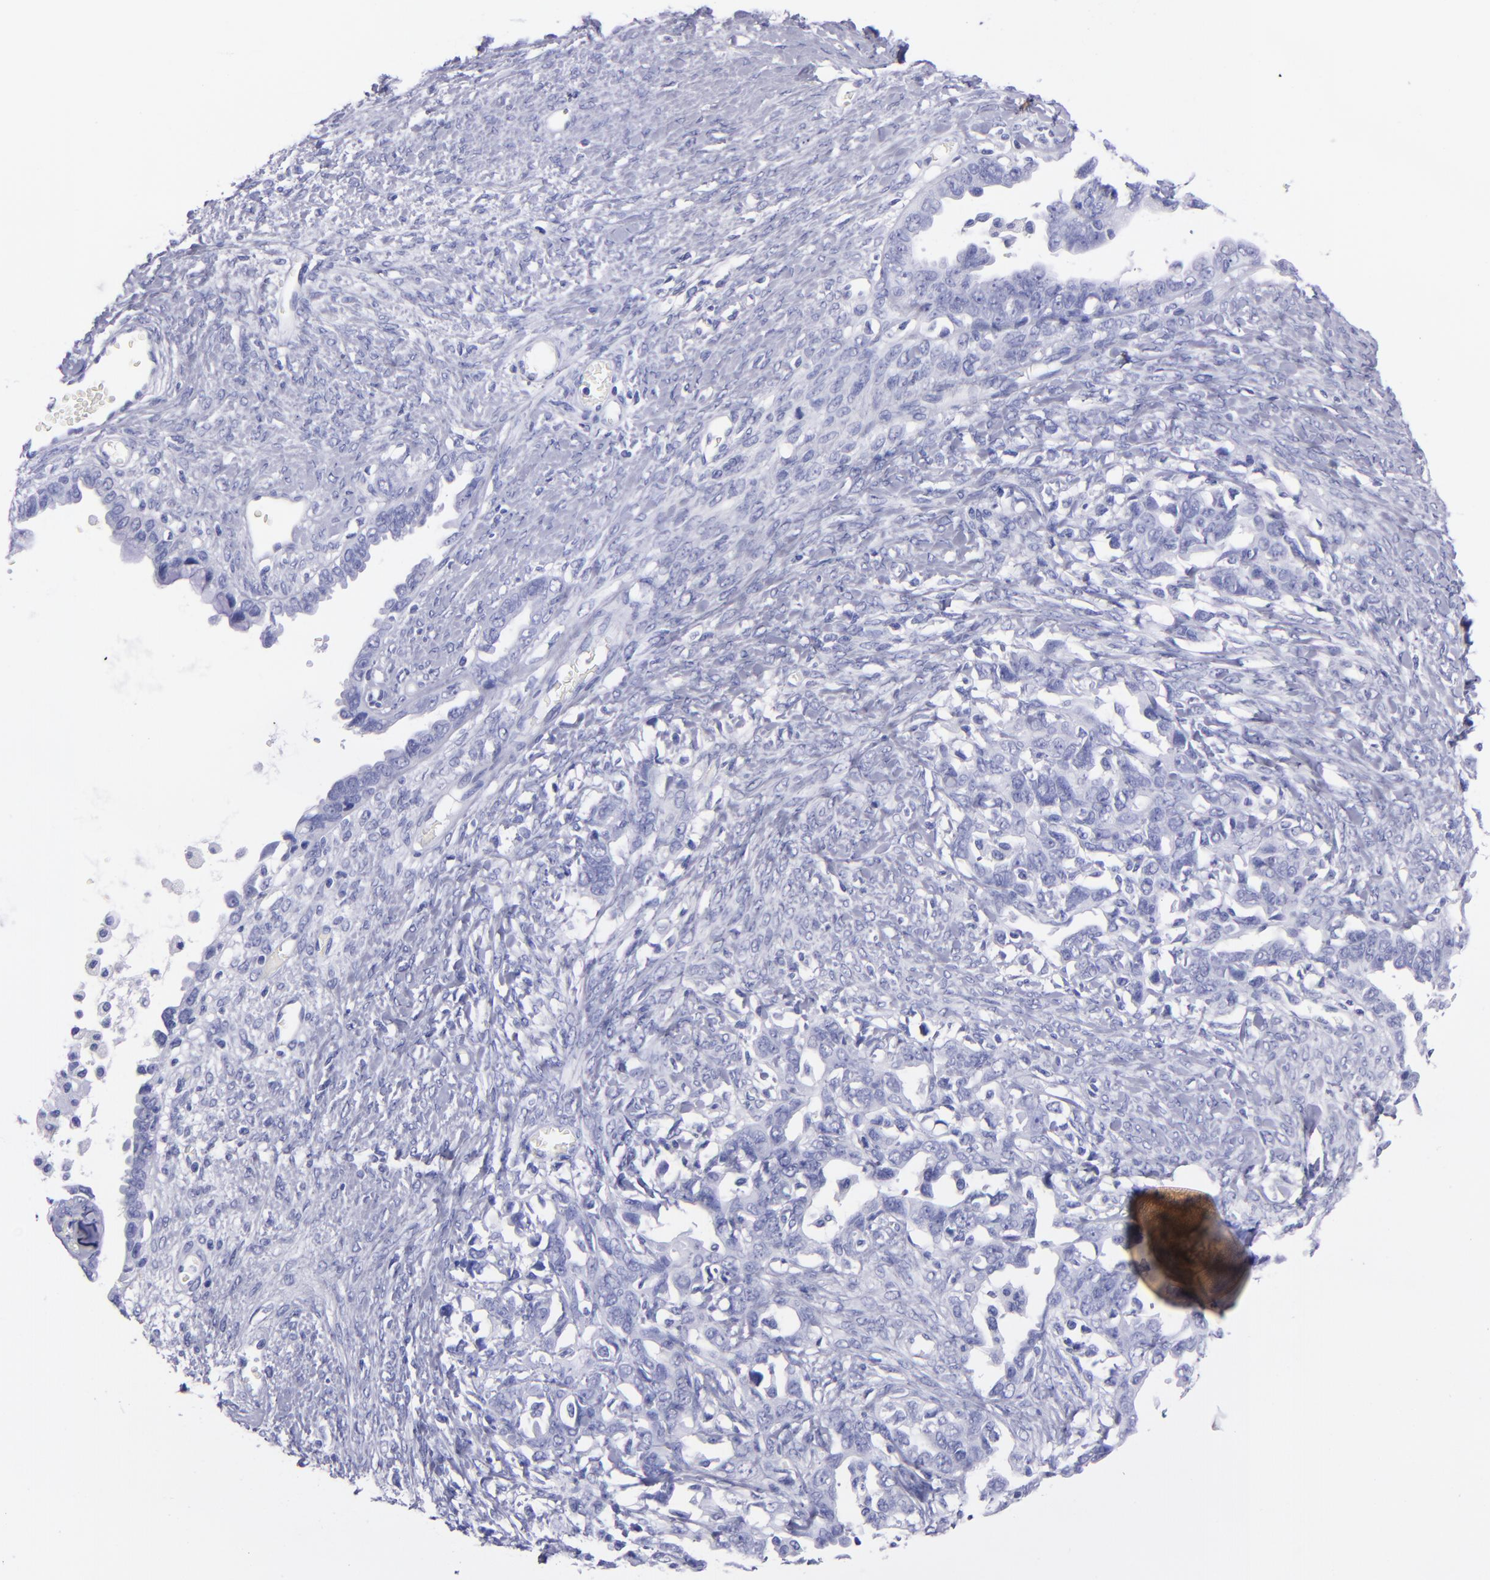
{"staining": {"intensity": "negative", "quantity": "none", "location": "none"}, "tissue": "ovarian cancer", "cell_type": "Tumor cells", "image_type": "cancer", "snomed": [{"axis": "morphology", "description": "Cystadenocarcinoma, serous, NOS"}, {"axis": "topography", "description": "Ovary"}], "caption": "This is an immunohistochemistry micrograph of ovarian serous cystadenocarcinoma. There is no expression in tumor cells.", "gene": "CD38", "patient": {"sex": "female", "age": 69}}